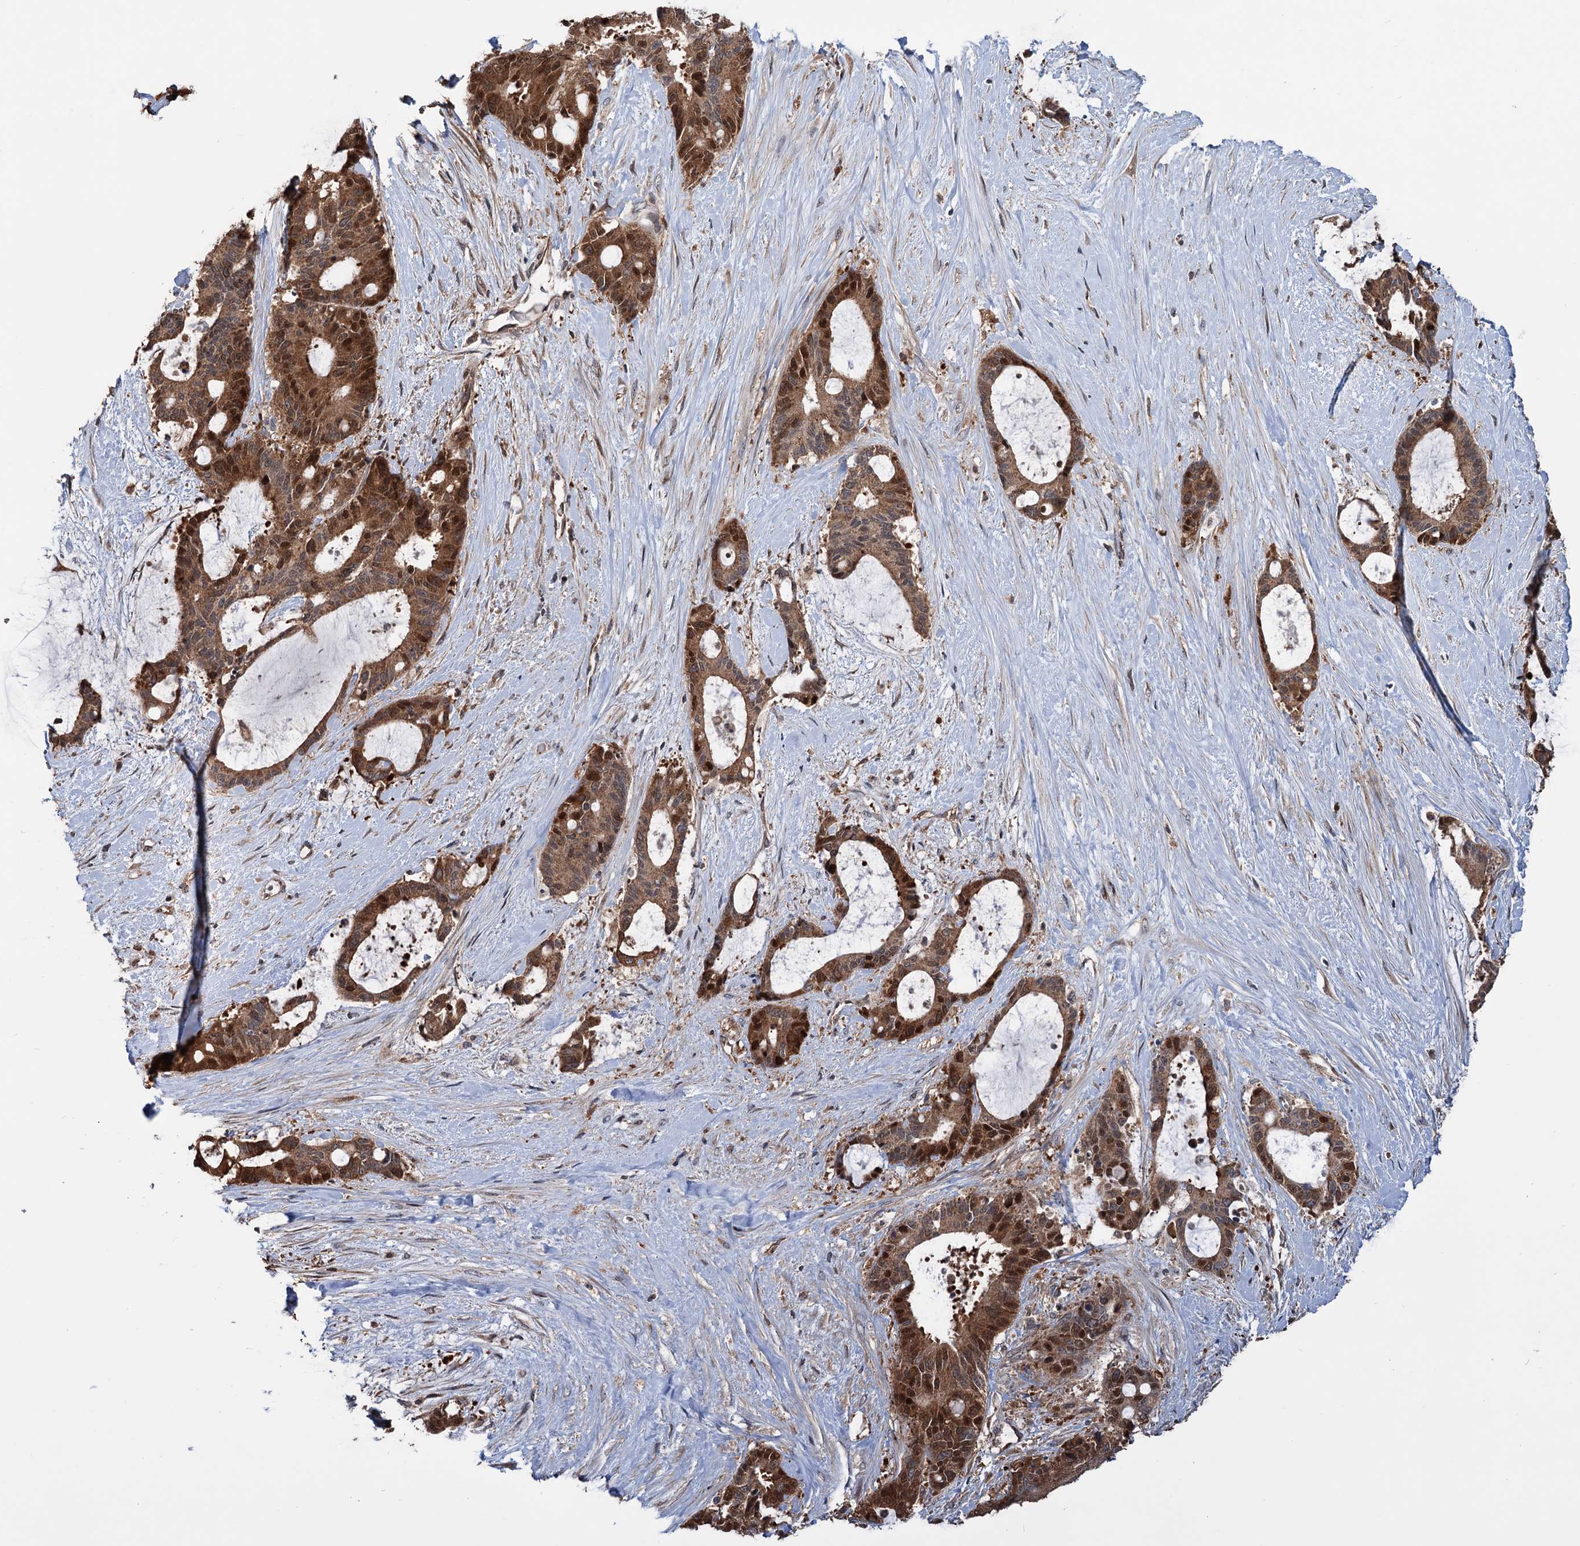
{"staining": {"intensity": "strong", "quantity": ">75%", "location": "cytoplasmic/membranous,nuclear"}, "tissue": "liver cancer", "cell_type": "Tumor cells", "image_type": "cancer", "snomed": [{"axis": "morphology", "description": "Normal tissue, NOS"}, {"axis": "morphology", "description": "Cholangiocarcinoma"}, {"axis": "topography", "description": "Liver"}, {"axis": "topography", "description": "Peripheral nerve tissue"}], "caption": "Tumor cells show high levels of strong cytoplasmic/membranous and nuclear positivity in about >75% of cells in liver cancer.", "gene": "NCAPD2", "patient": {"sex": "female", "age": 73}}